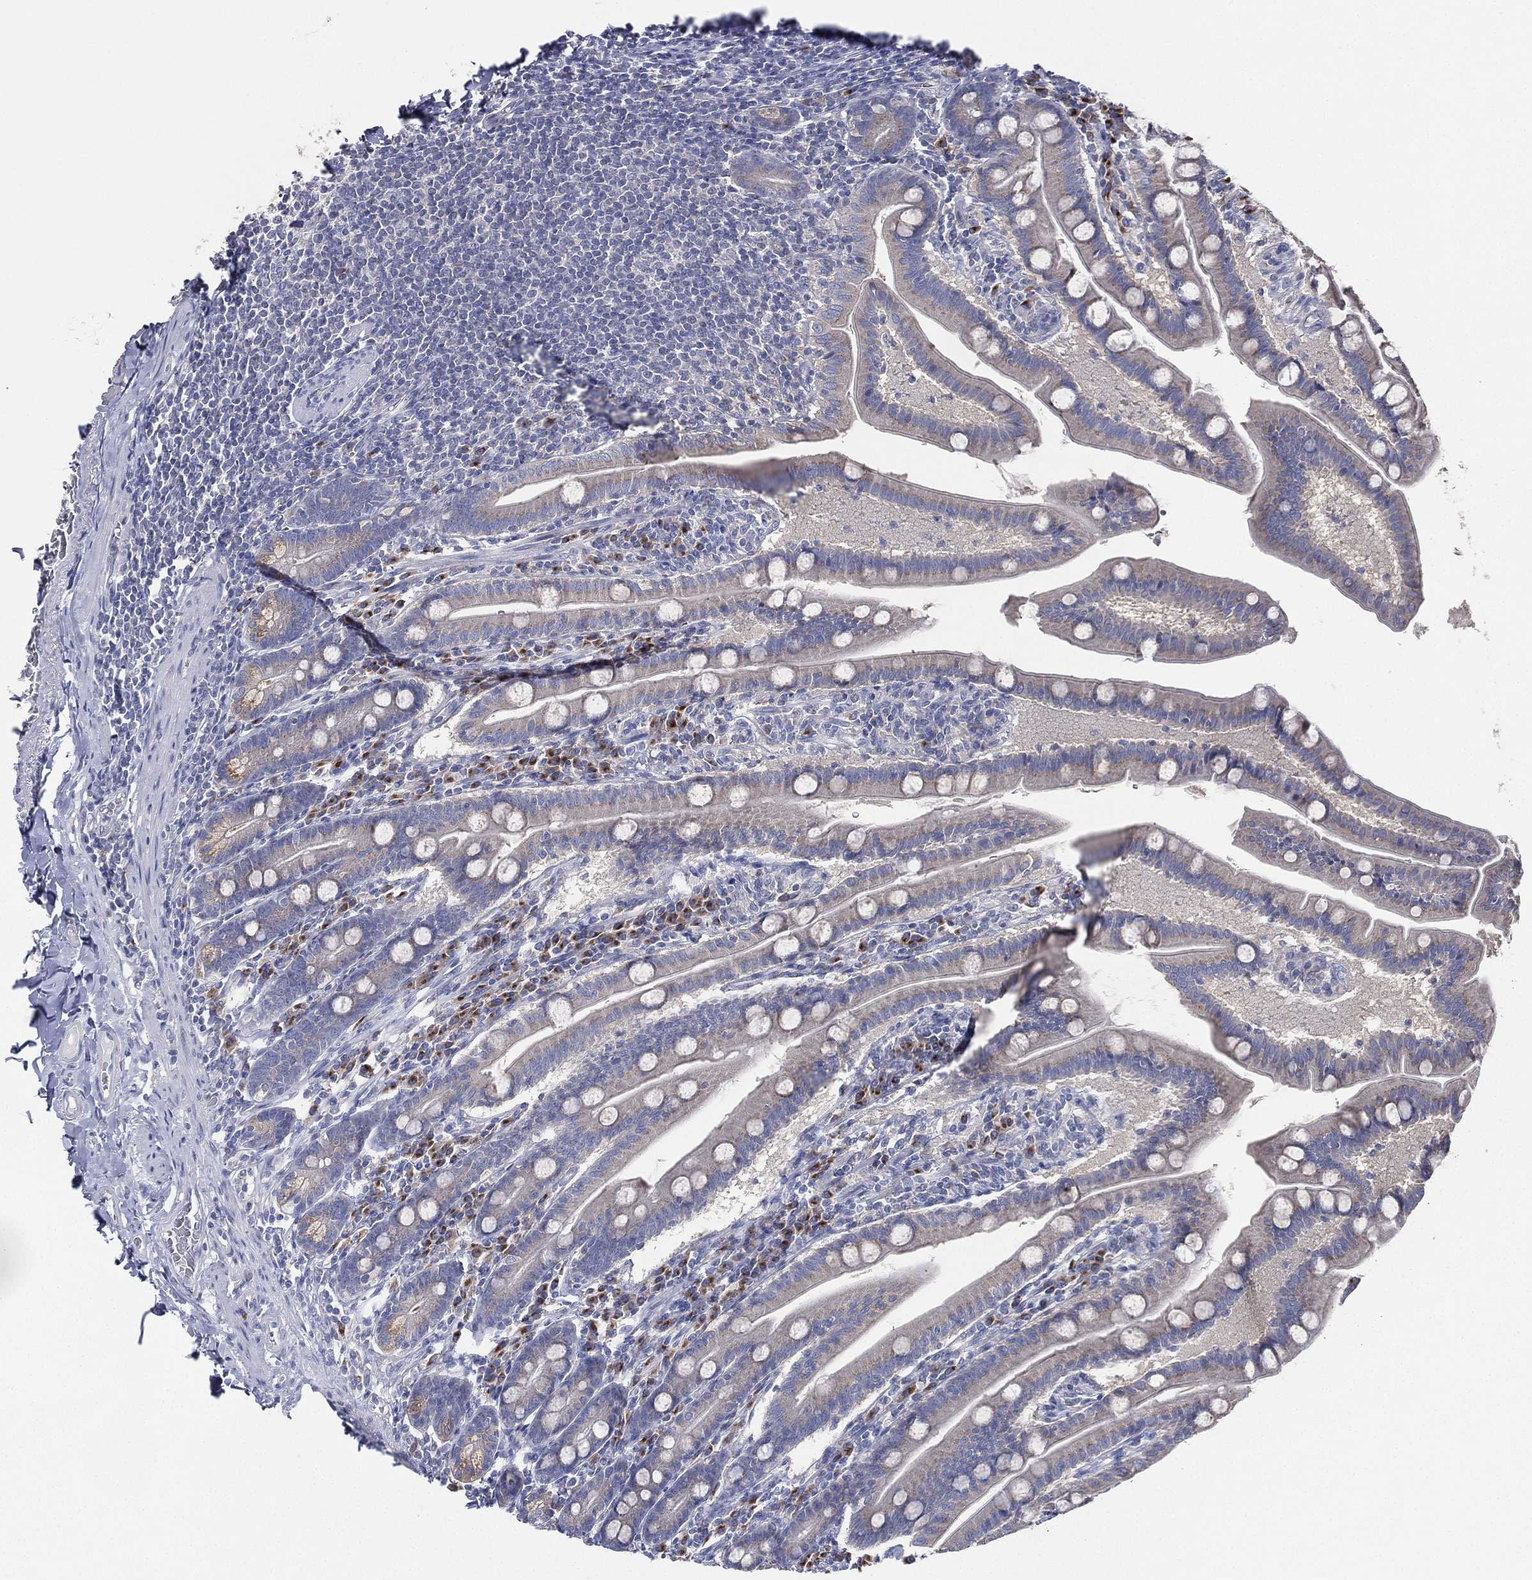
{"staining": {"intensity": "moderate", "quantity": "<25%", "location": "cytoplasmic/membranous"}, "tissue": "small intestine", "cell_type": "Glandular cells", "image_type": "normal", "snomed": [{"axis": "morphology", "description": "Normal tissue, NOS"}, {"axis": "topography", "description": "Small intestine"}], "caption": "Protein expression analysis of benign human small intestine reveals moderate cytoplasmic/membranous expression in approximately <25% of glandular cells.", "gene": "ATP8A2", "patient": {"sex": "male", "age": 66}}